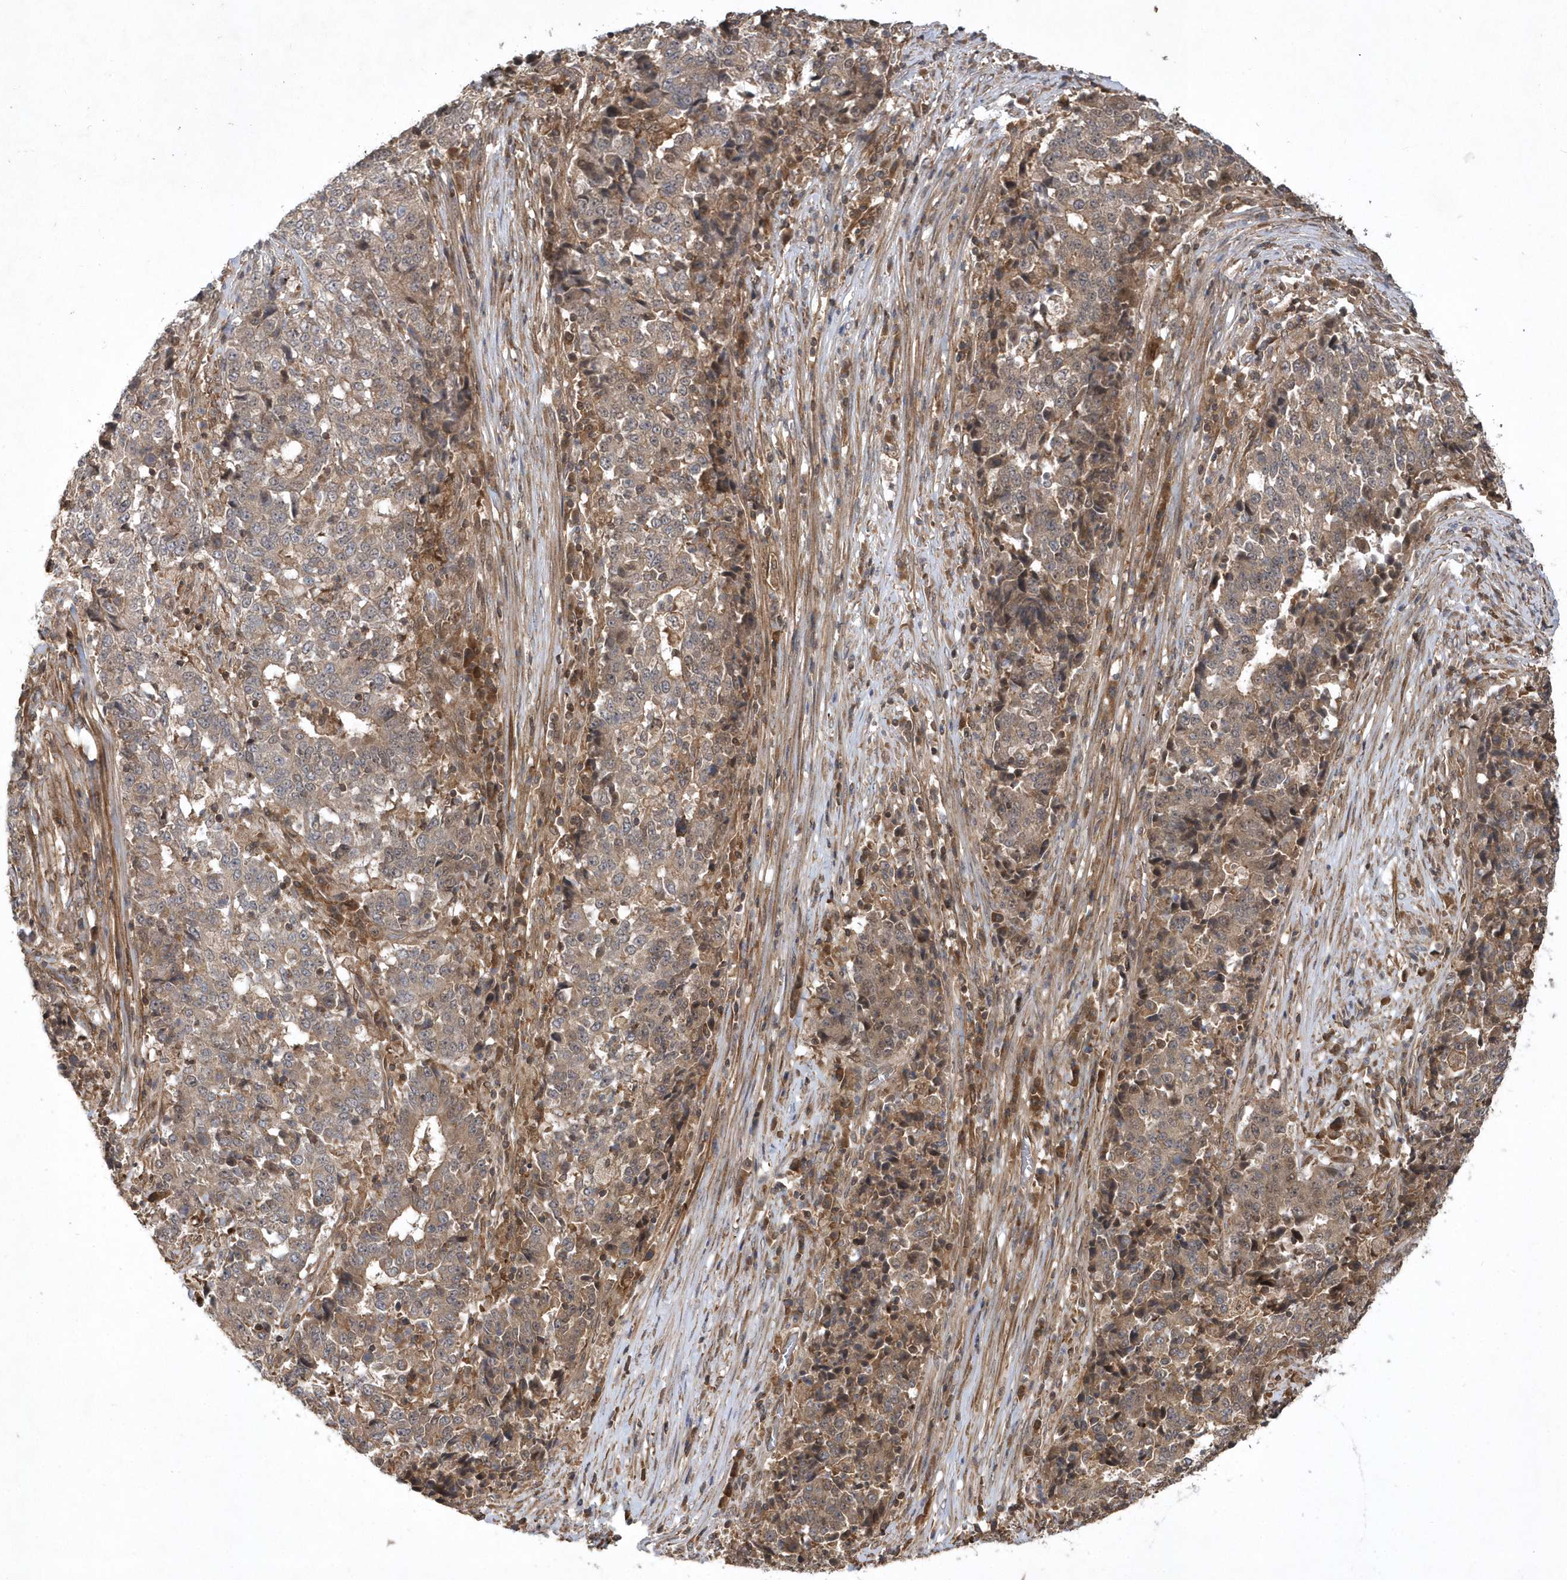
{"staining": {"intensity": "weak", "quantity": ">75%", "location": "cytoplasmic/membranous"}, "tissue": "stomach cancer", "cell_type": "Tumor cells", "image_type": "cancer", "snomed": [{"axis": "morphology", "description": "Adenocarcinoma, NOS"}, {"axis": "topography", "description": "Stomach"}], "caption": "Protein staining reveals weak cytoplasmic/membranous staining in approximately >75% of tumor cells in adenocarcinoma (stomach).", "gene": "GFM2", "patient": {"sex": "male", "age": 59}}